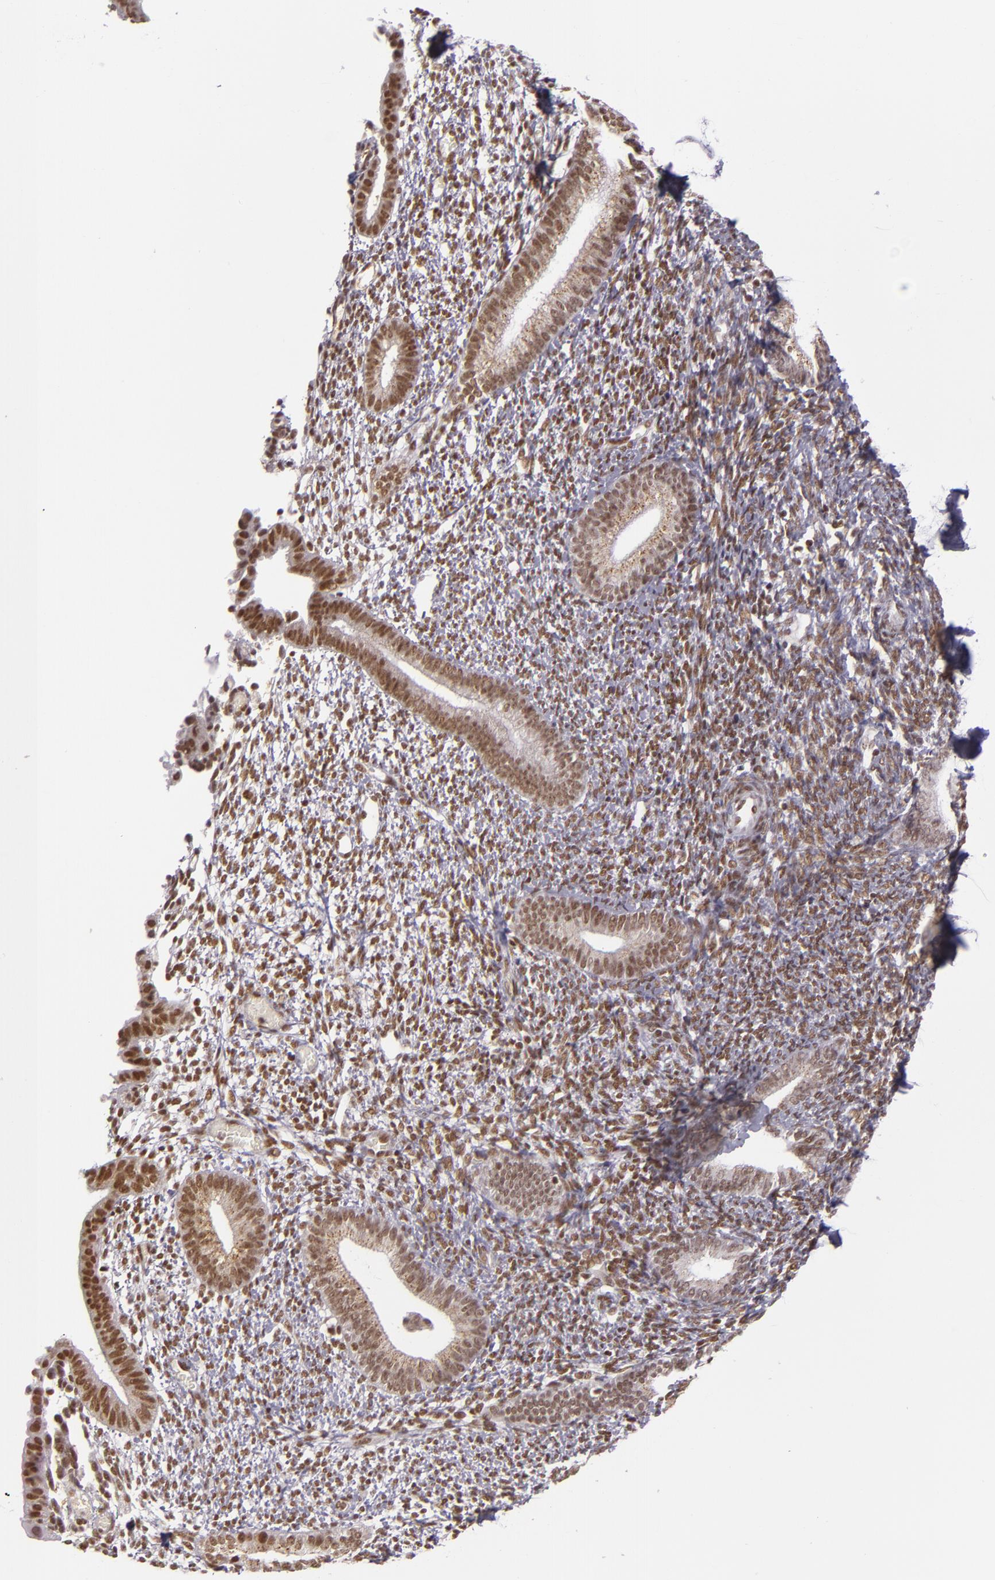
{"staining": {"intensity": "moderate", "quantity": ">75%", "location": "nuclear"}, "tissue": "endometrium", "cell_type": "Cells in endometrial stroma", "image_type": "normal", "snomed": [{"axis": "morphology", "description": "Normal tissue, NOS"}, {"axis": "topography", "description": "Smooth muscle"}, {"axis": "topography", "description": "Endometrium"}], "caption": "IHC (DAB (3,3'-diaminobenzidine)) staining of unremarkable human endometrium demonstrates moderate nuclear protein staining in about >75% of cells in endometrial stroma.", "gene": "ZFX", "patient": {"sex": "female", "age": 57}}